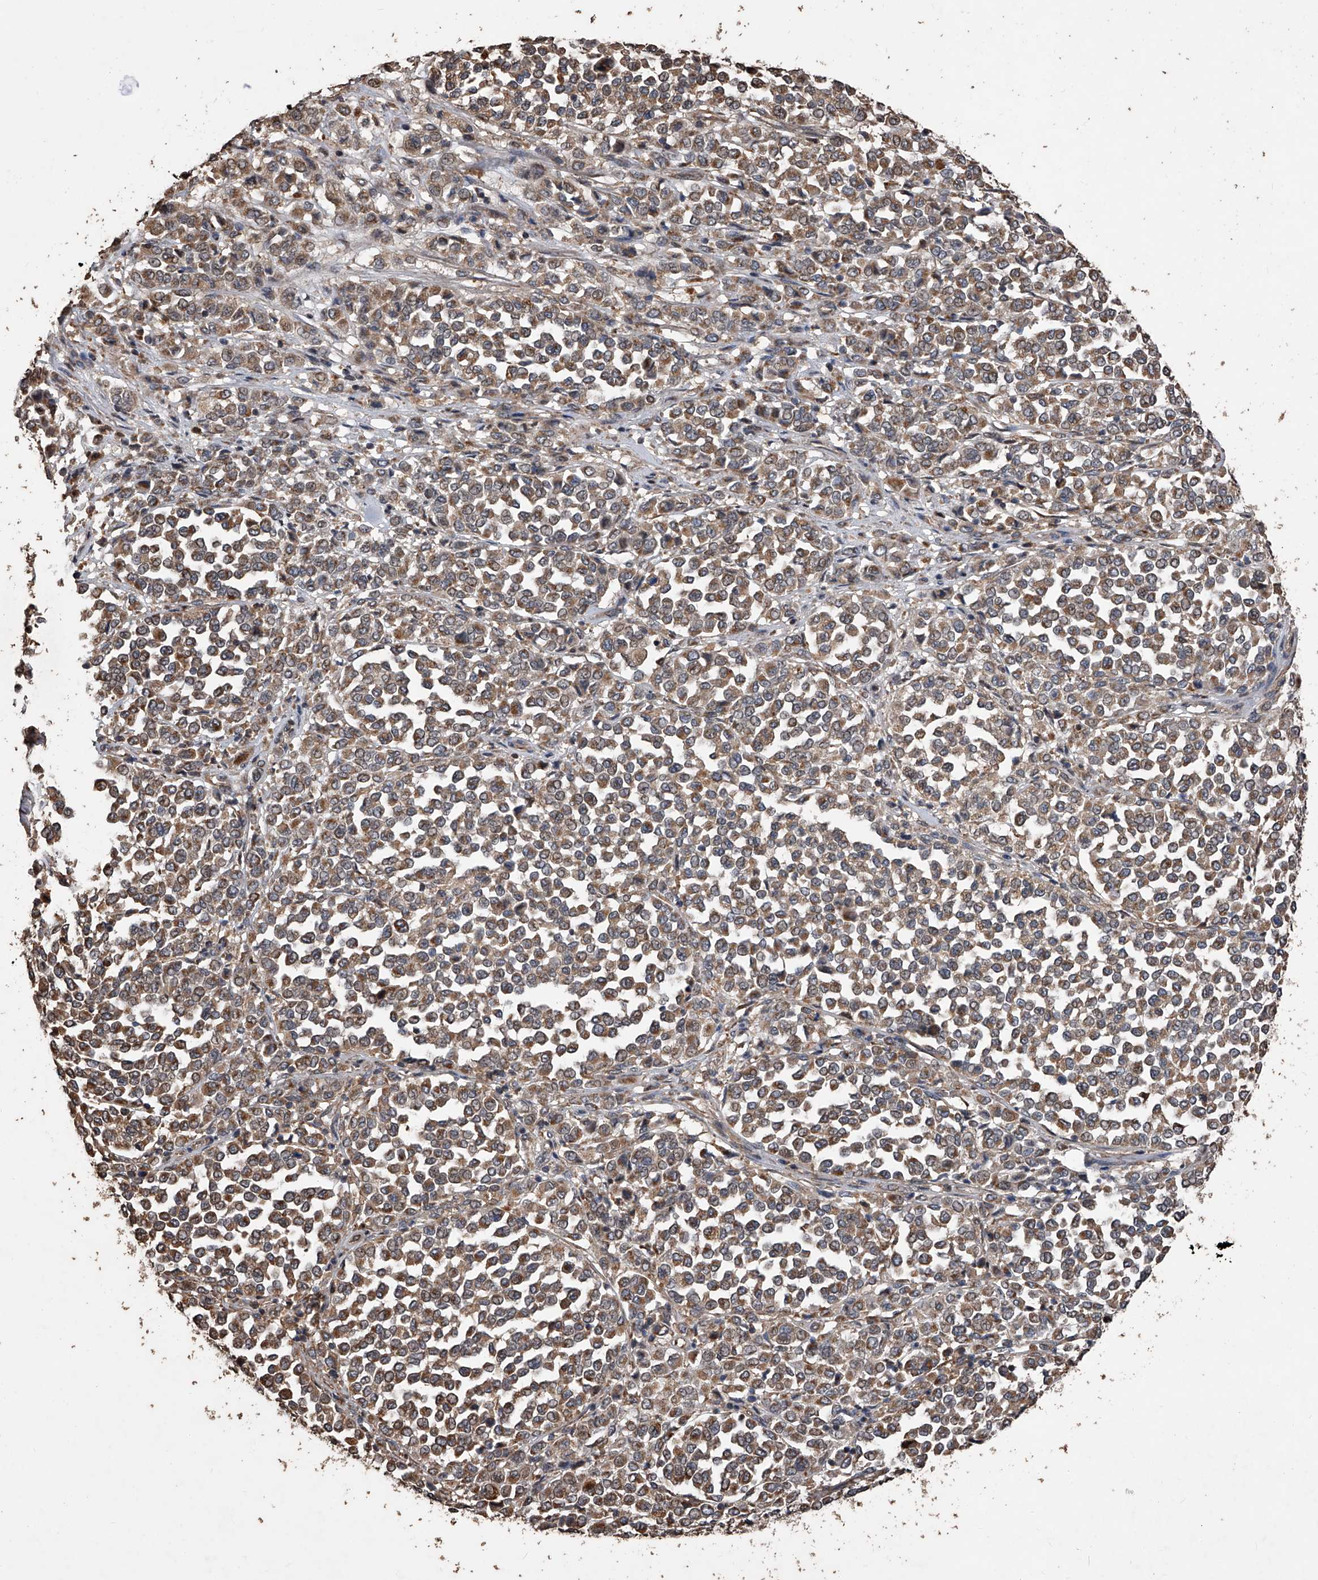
{"staining": {"intensity": "moderate", "quantity": ">75%", "location": "cytoplasmic/membranous"}, "tissue": "melanoma", "cell_type": "Tumor cells", "image_type": "cancer", "snomed": [{"axis": "morphology", "description": "Malignant melanoma, Metastatic site"}, {"axis": "topography", "description": "Pancreas"}], "caption": "Protein staining exhibits moderate cytoplasmic/membranous staining in about >75% of tumor cells in malignant melanoma (metastatic site).", "gene": "LTV1", "patient": {"sex": "female", "age": 30}}